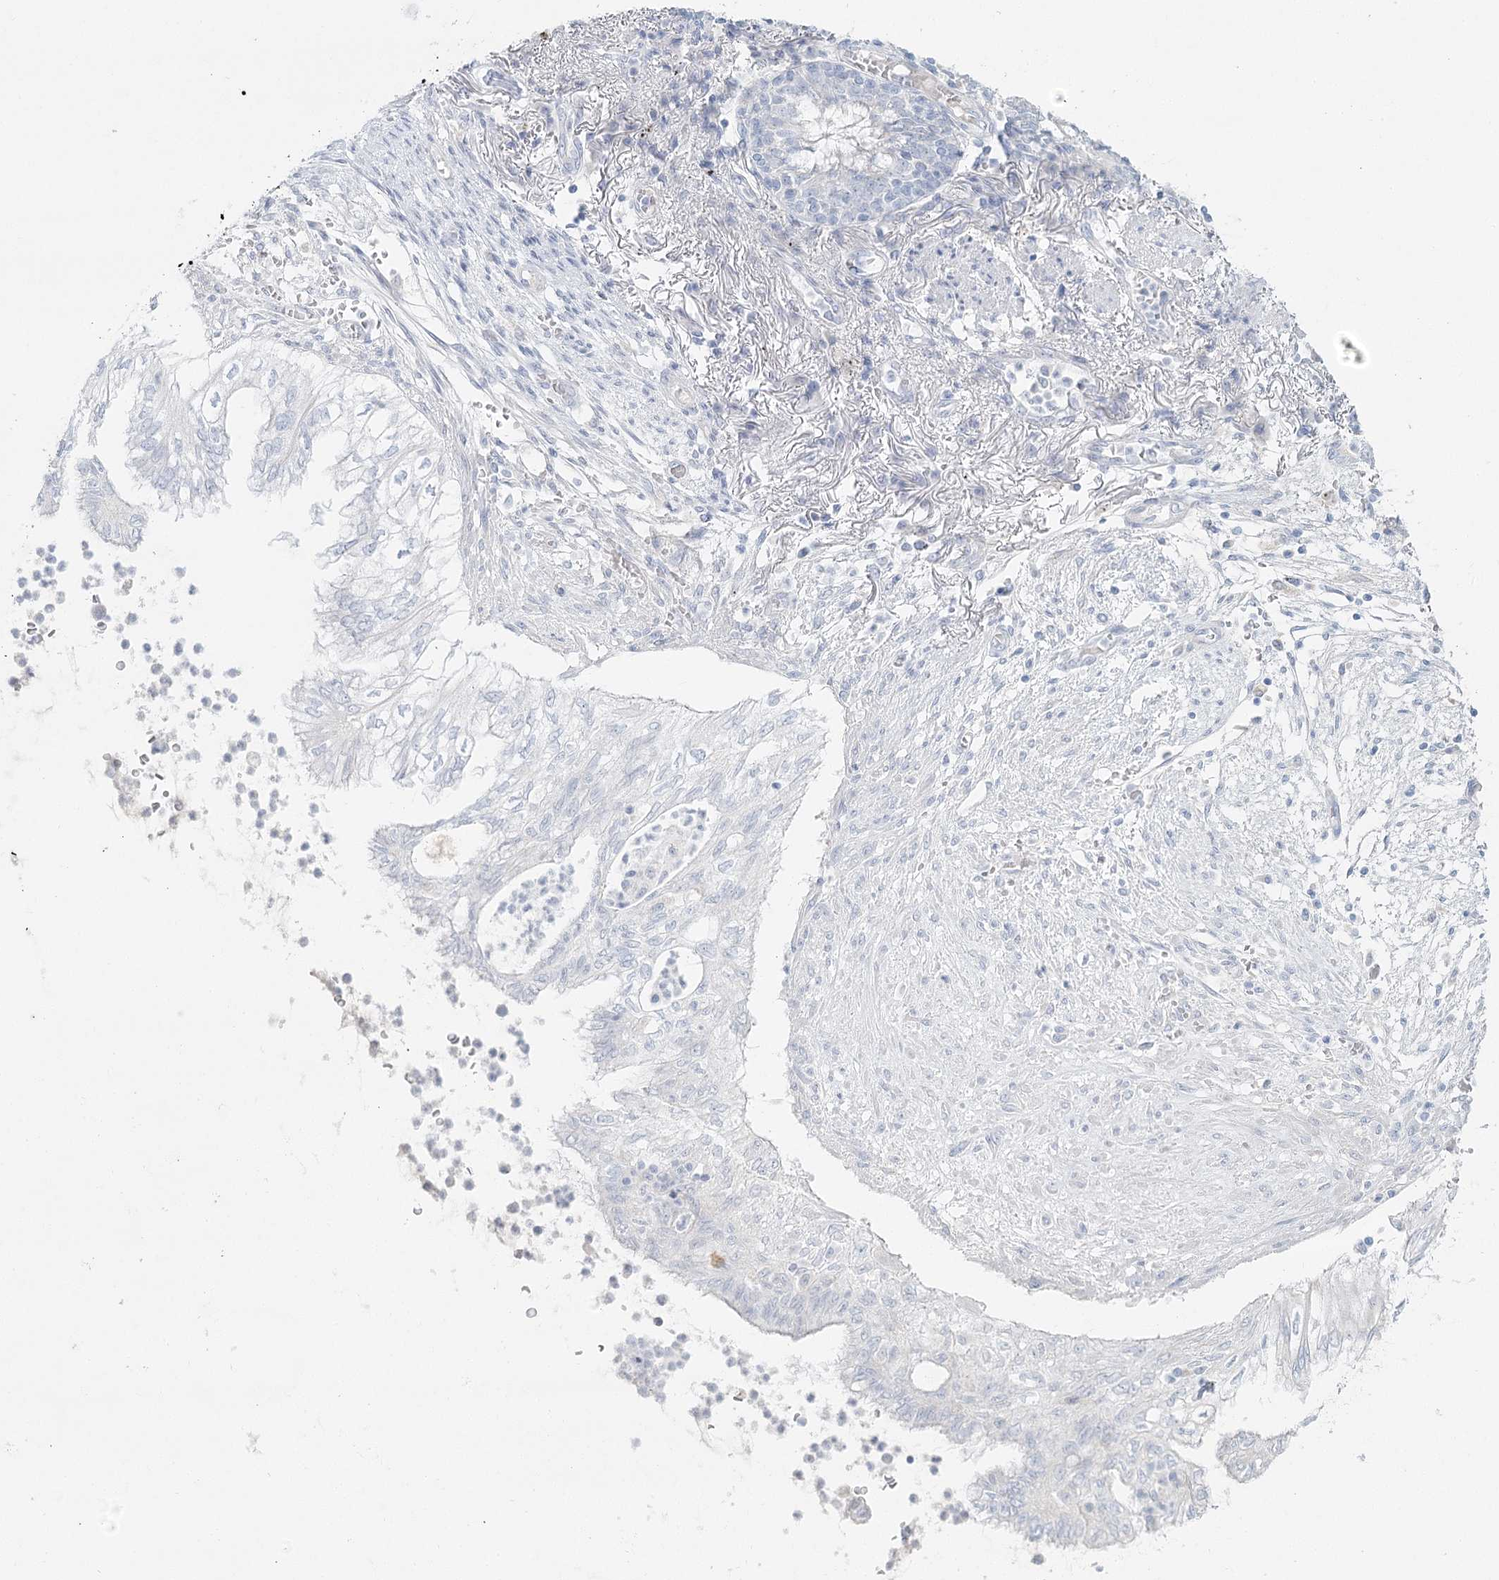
{"staining": {"intensity": "negative", "quantity": "none", "location": "none"}, "tissue": "lung cancer", "cell_type": "Tumor cells", "image_type": "cancer", "snomed": [{"axis": "morphology", "description": "Adenocarcinoma, NOS"}, {"axis": "topography", "description": "Lung"}], "caption": "Immunohistochemistry (IHC) photomicrograph of neoplastic tissue: human adenocarcinoma (lung) stained with DAB shows no significant protein expression in tumor cells.", "gene": "DMGDH", "patient": {"sex": "female", "age": 70}}